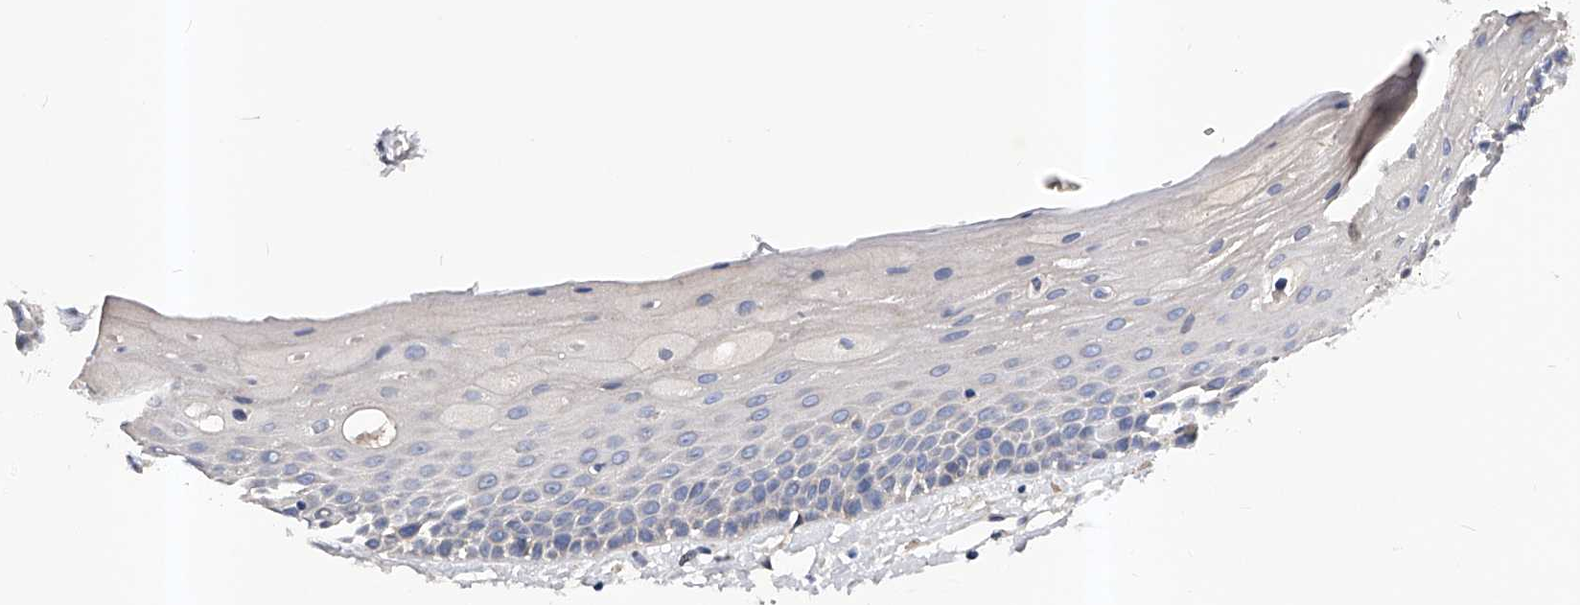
{"staining": {"intensity": "negative", "quantity": "none", "location": "none"}, "tissue": "oral mucosa", "cell_type": "Squamous epithelial cells", "image_type": "normal", "snomed": [{"axis": "morphology", "description": "Normal tissue, NOS"}, {"axis": "topography", "description": "Oral tissue"}], "caption": "DAB (3,3'-diaminobenzidine) immunohistochemical staining of unremarkable oral mucosa exhibits no significant expression in squamous epithelial cells.", "gene": "ARL4C", "patient": {"sex": "female", "age": 76}}